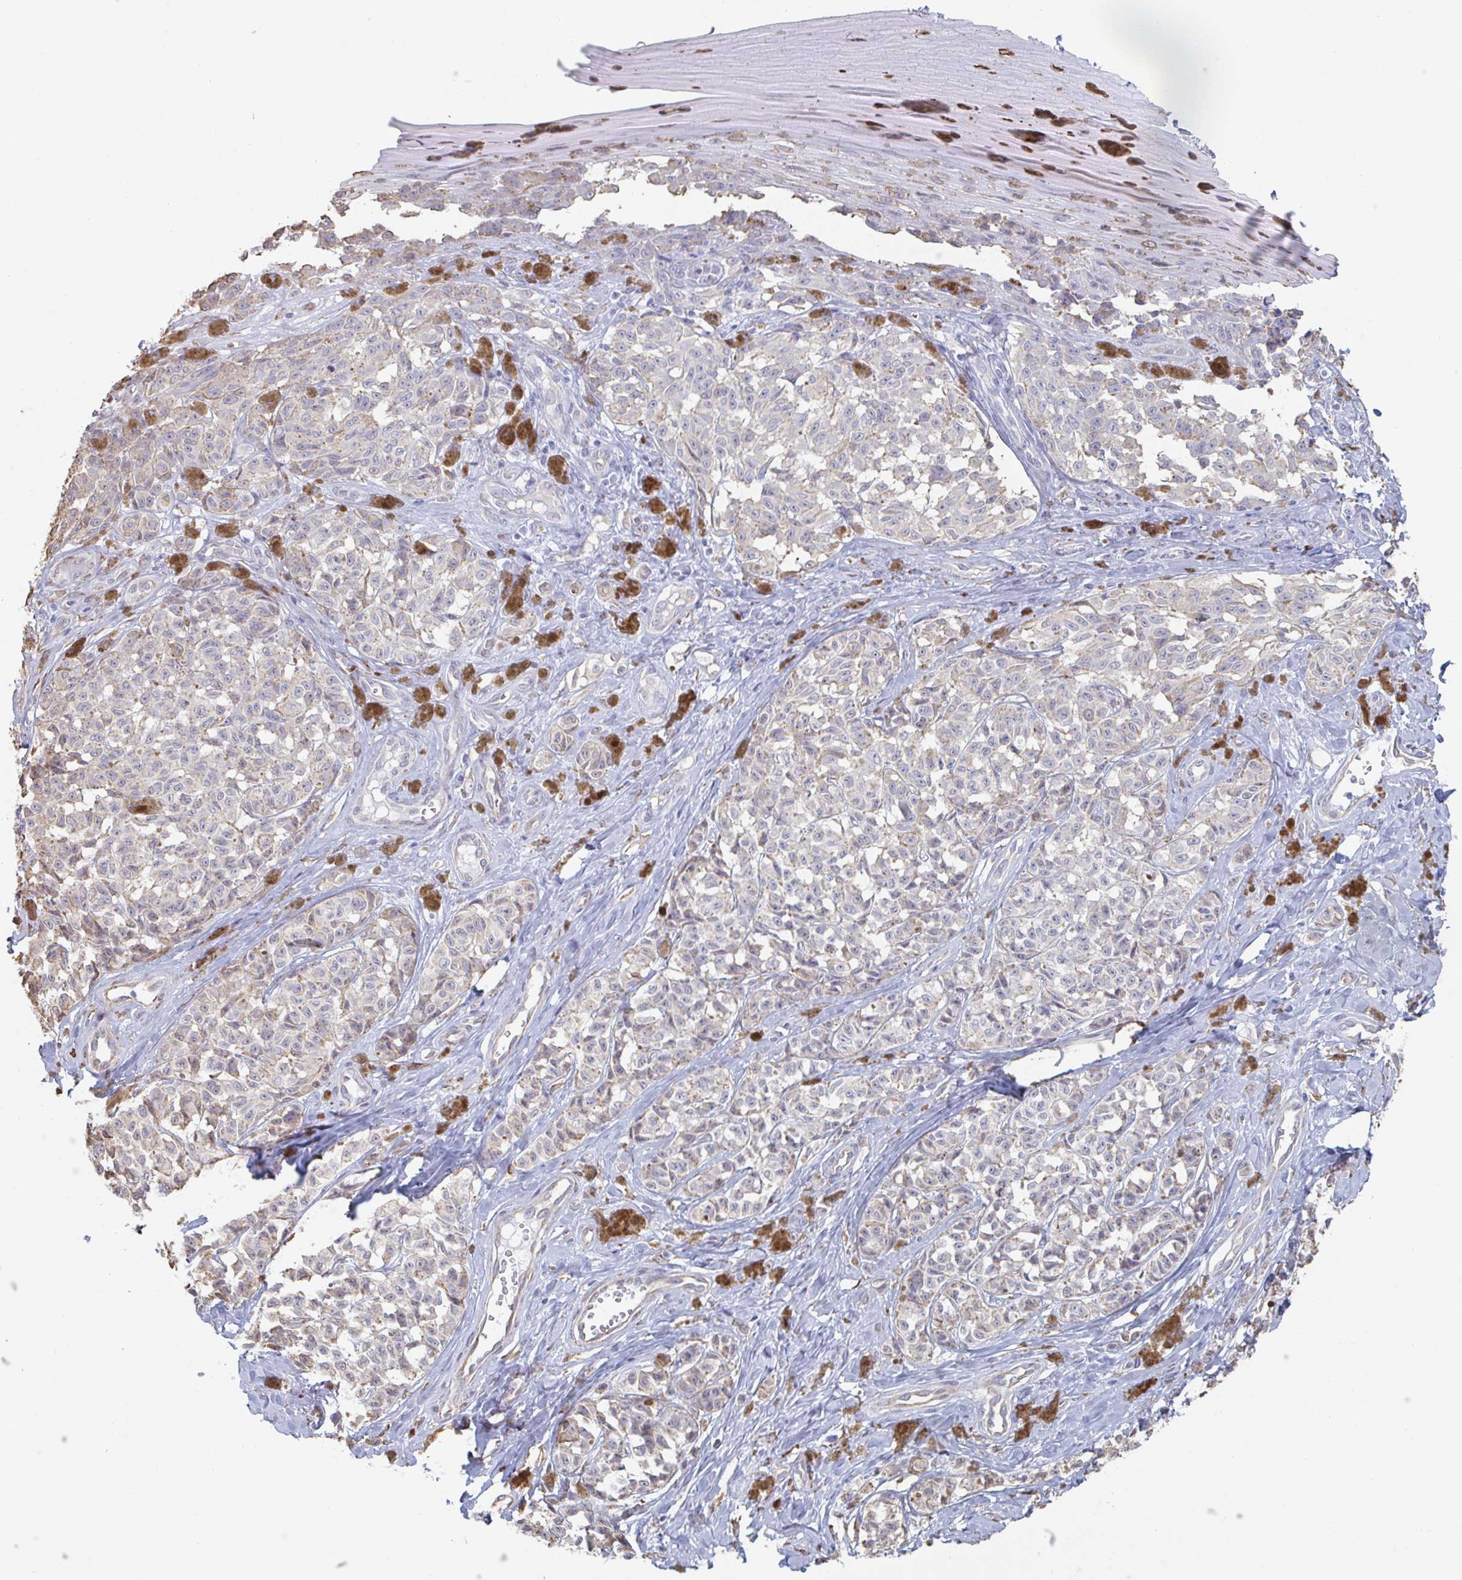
{"staining": {"intensity": "negative", "quantity": "none", "location": "none"}, "tissue": "melanoma", "cell_type": "Tumor cells", "image_type": "cancer", "snomed": [{"axis": "morphology", "description": "Malignant melanoma, NOS"}, {"axis": "topography", "description": "Skin"}], "caption": "Human malignant melanoma stained for a protein using immunohistochemistry (IHC) reveals no staining in tumor cells.", "gene": "RAB5IF", "patient": {"sex": "female", "age": 65}}